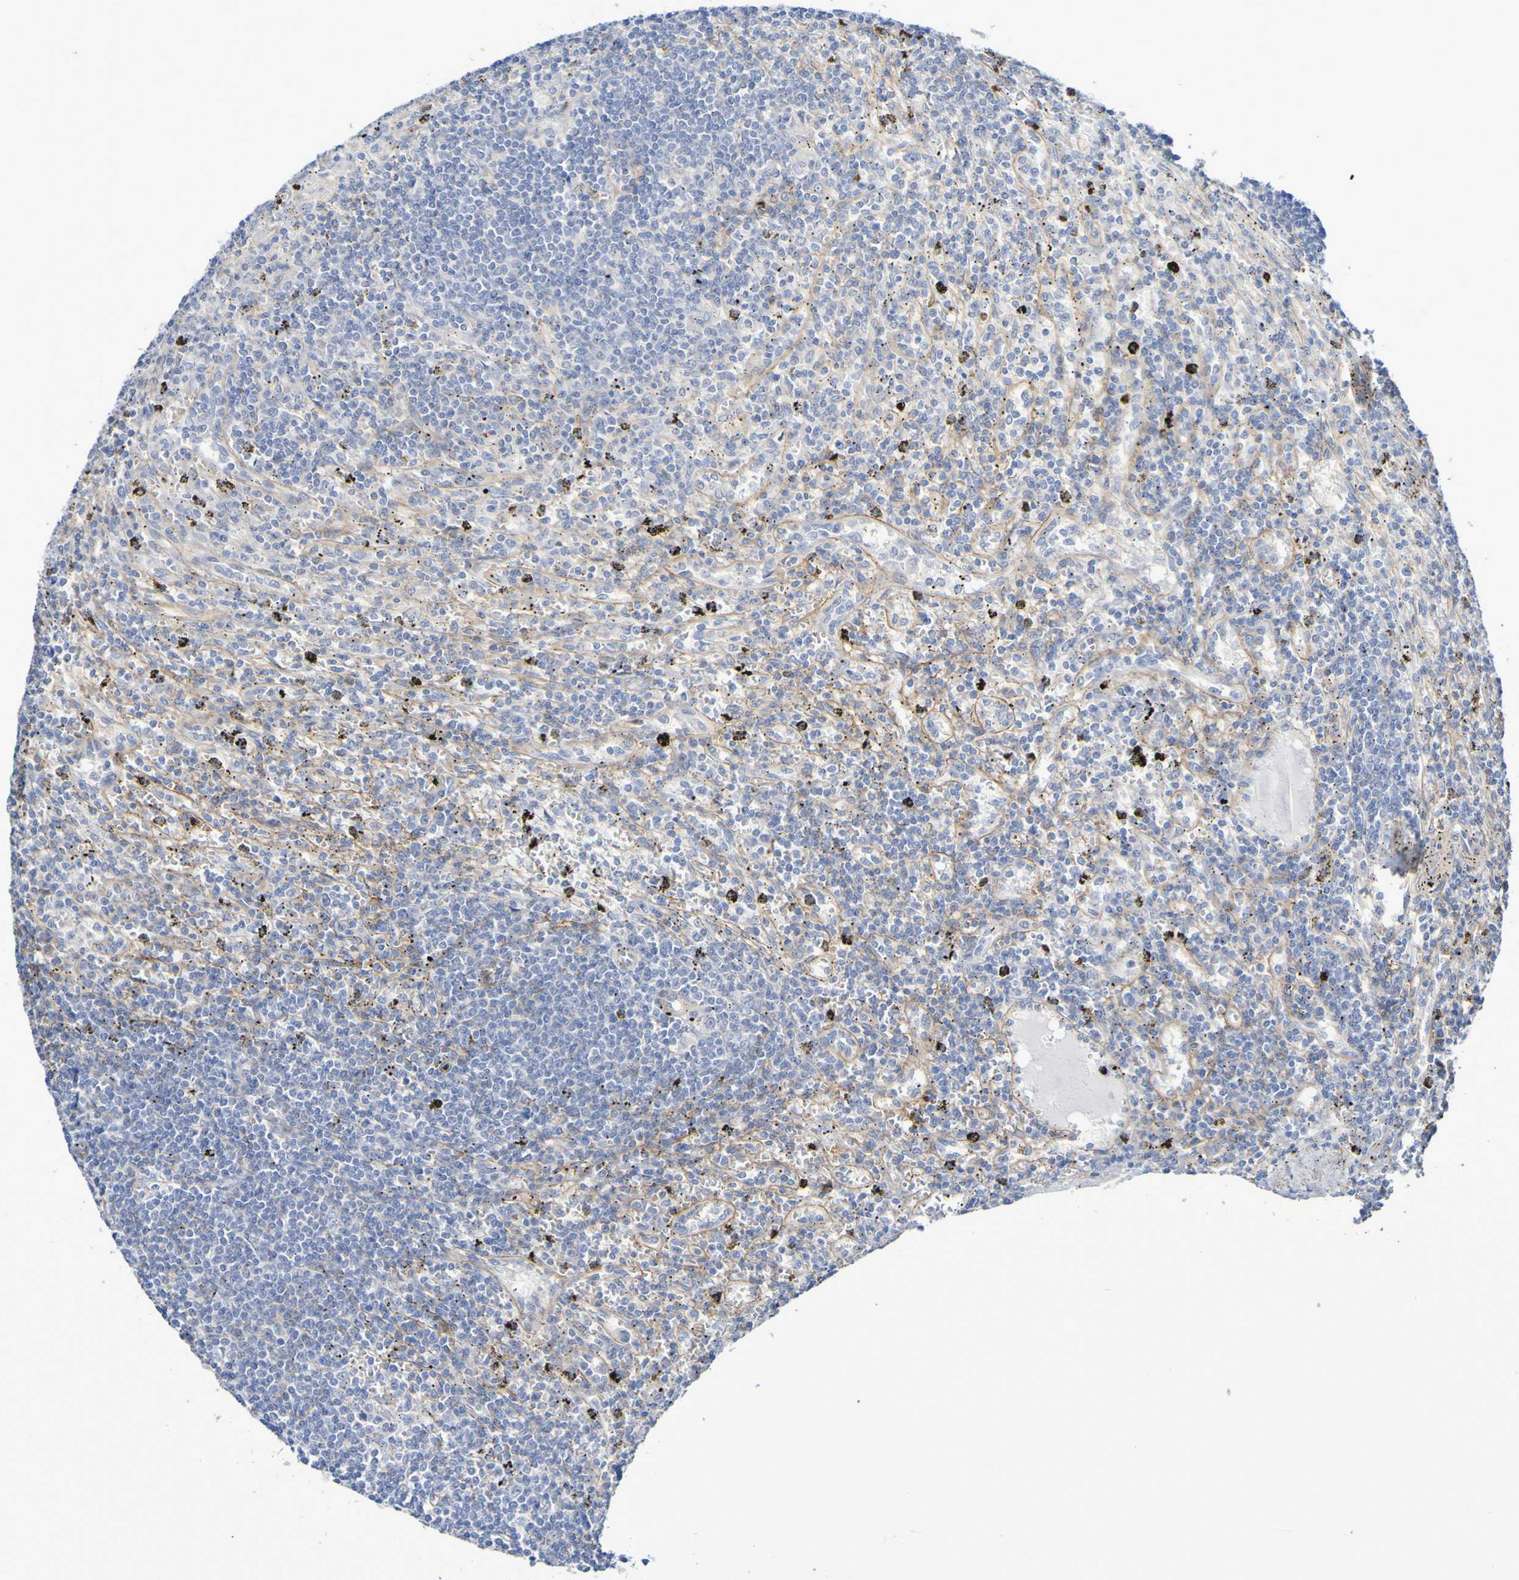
{"staining": {"intensity": "negative", "quantity": "none", "location": "none"}, "tissue": "lymphoma", "cell_type": "Tumor cells", "image_type": "cancer", "snomed": [{"axis": "morphology", "description": "Malignant lymphoma, non-Hodgkin's type, Low grade"}, {"axis": "topography", "description": "Spleen"}], "caption": "Immunohistochemical staining of low-grade malignant lymphoma, non-Hodgkin's type reveals no significant staining in tumor cells. The staining was performed using DAB (3,3'-diaminobenzidine) to visualize the protein expression in brown, while the nuclei were stained in blue with hematoxylin (Magnification: 20x).", "gene": "LPP", "patient": {"sex": "male", "age": 76}}